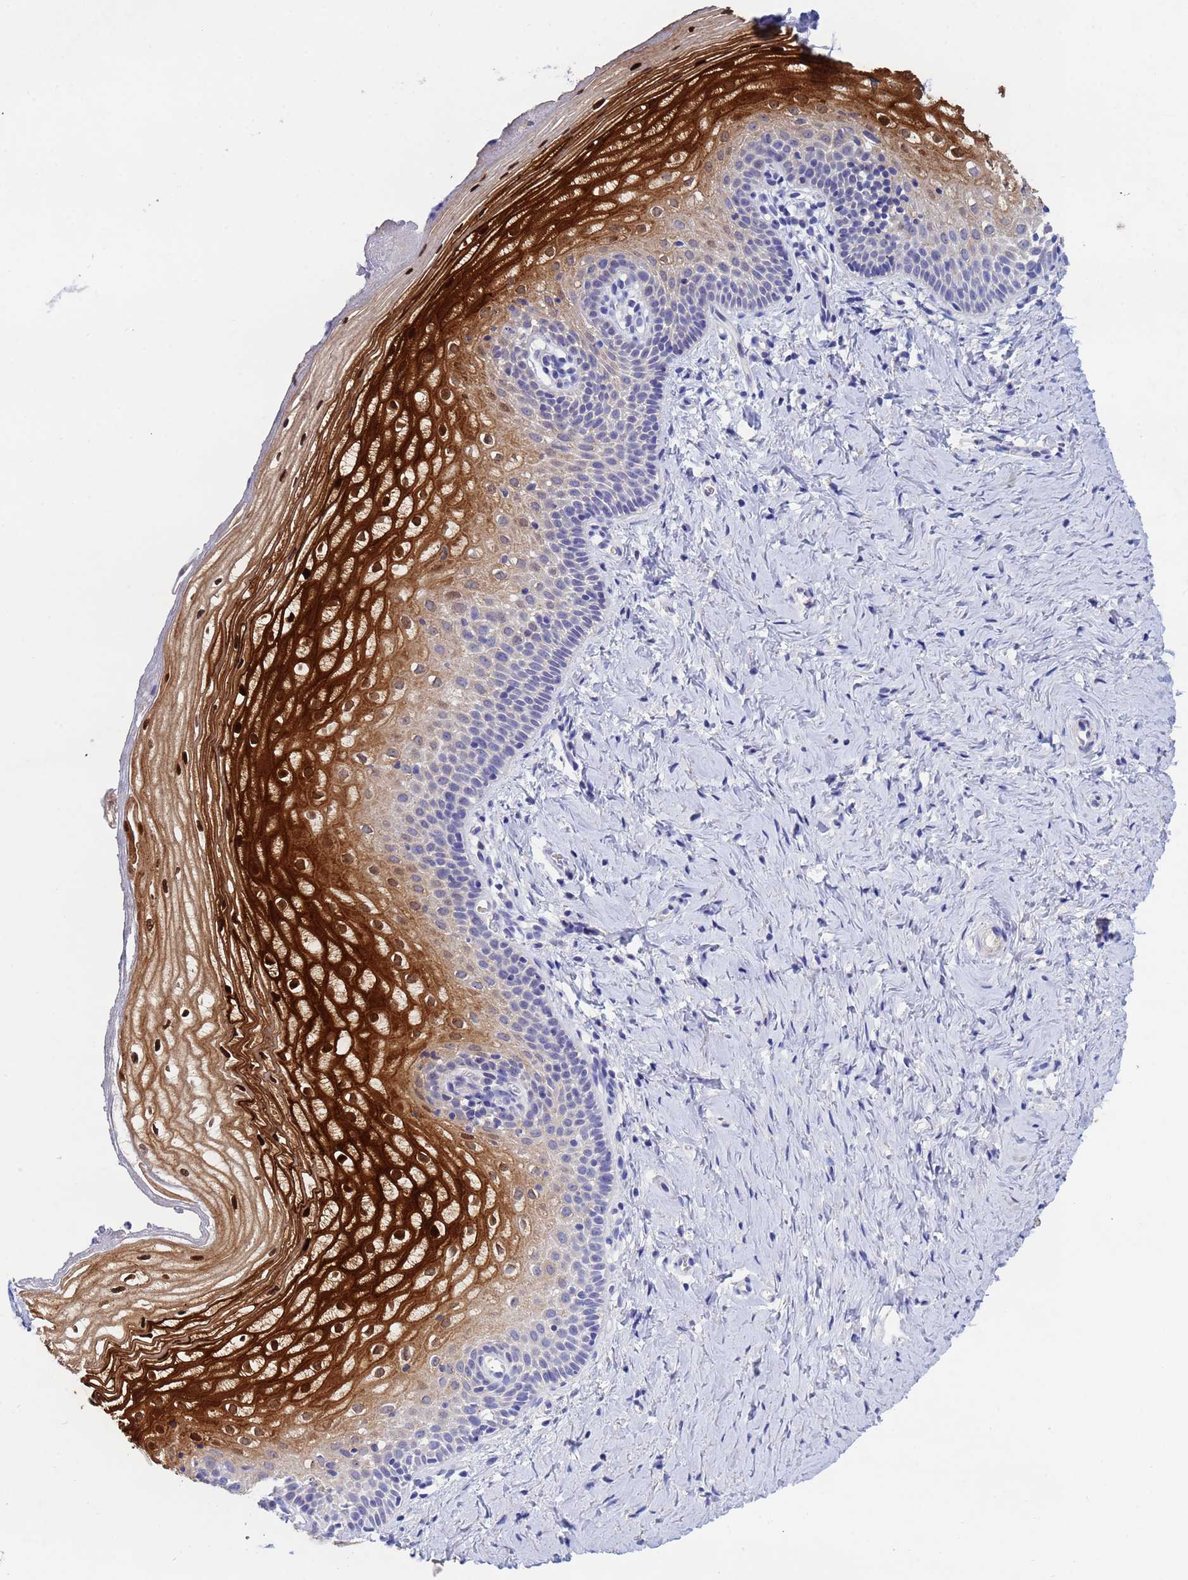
{"staining": {"intensity": "strong", "quantity": "25%-75%", "location": "cytoplasmic/membranous,nuclear"}, "tissue": "vagina", "cell_type": "Squamous epithelial cells", "image_type": "normal", "snomed": [{"axis": "morphology", "description": "Normal tissue, NOS"}, {"axis": "topography", "description": "Vagina"}], "caption": "Squamous epithelial cells show high levels of strong cytoplasmic/membranous,nuclear positivity in about 25%-75% of cells in normal vagina.", "gene": "CSTB", "patient": {"sex": "female", "age": 56}}